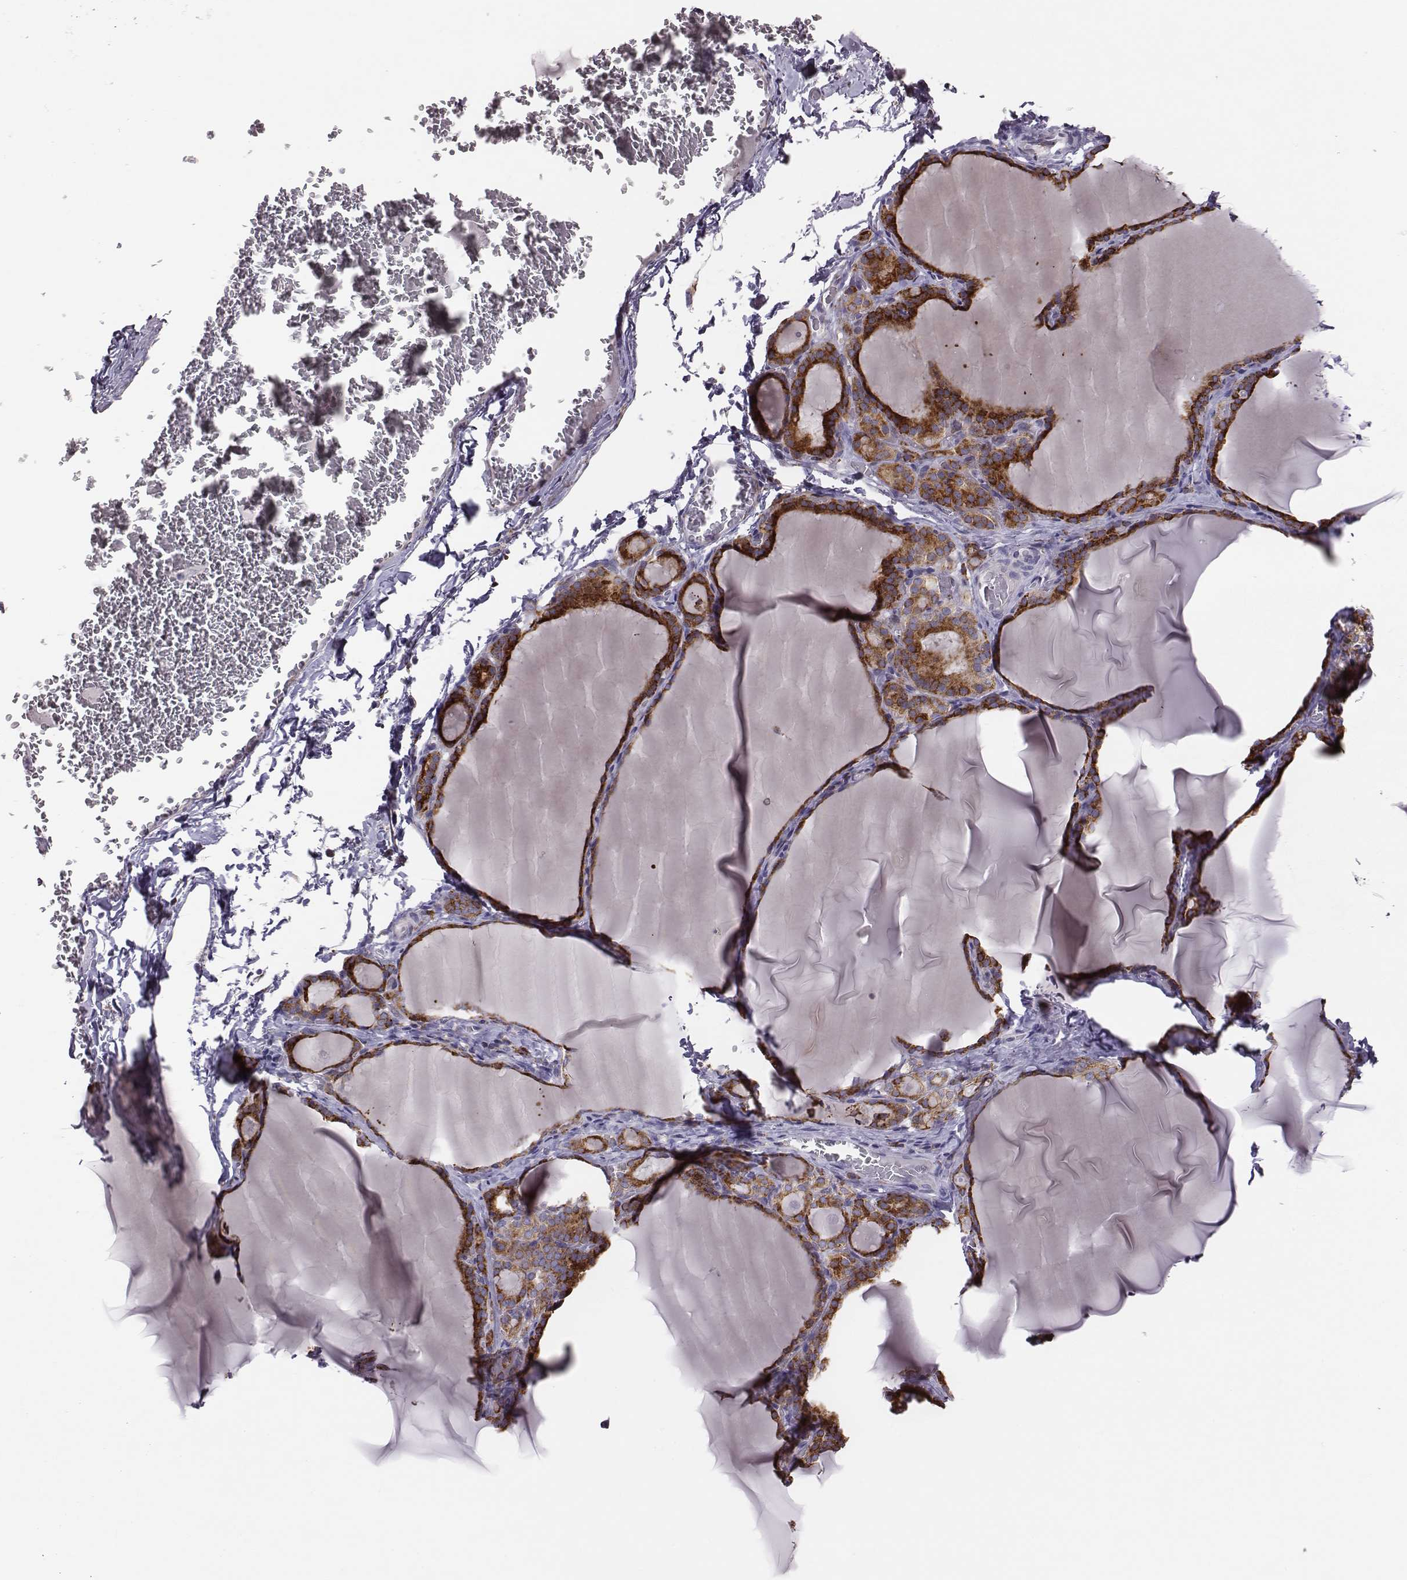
{"staining": {"intensity": "strong", "quantity": ">75%", "location": "cytoplasmic/membranous"}, "tissue": "thyroid gland", "cell_type": "Glandular cells", "image_type": "normal", "snomed": [{"axis": "morphology", "description": "Normal tissue, NOS"}, {"axis": "morphology", "description": "Hyperplasia, NOS"}, {"axis": "topography", "description": "Thyroid gland"}], "caption": "This photomicrograph shows immunohistochemistry (IHC) staining of normal human thyroid gland, with high strong cytoplasmic/membranous expression in about >75% of glandular cells.", "gene": "SELENOI", "patient": {"sex": "female", "age": 27}}